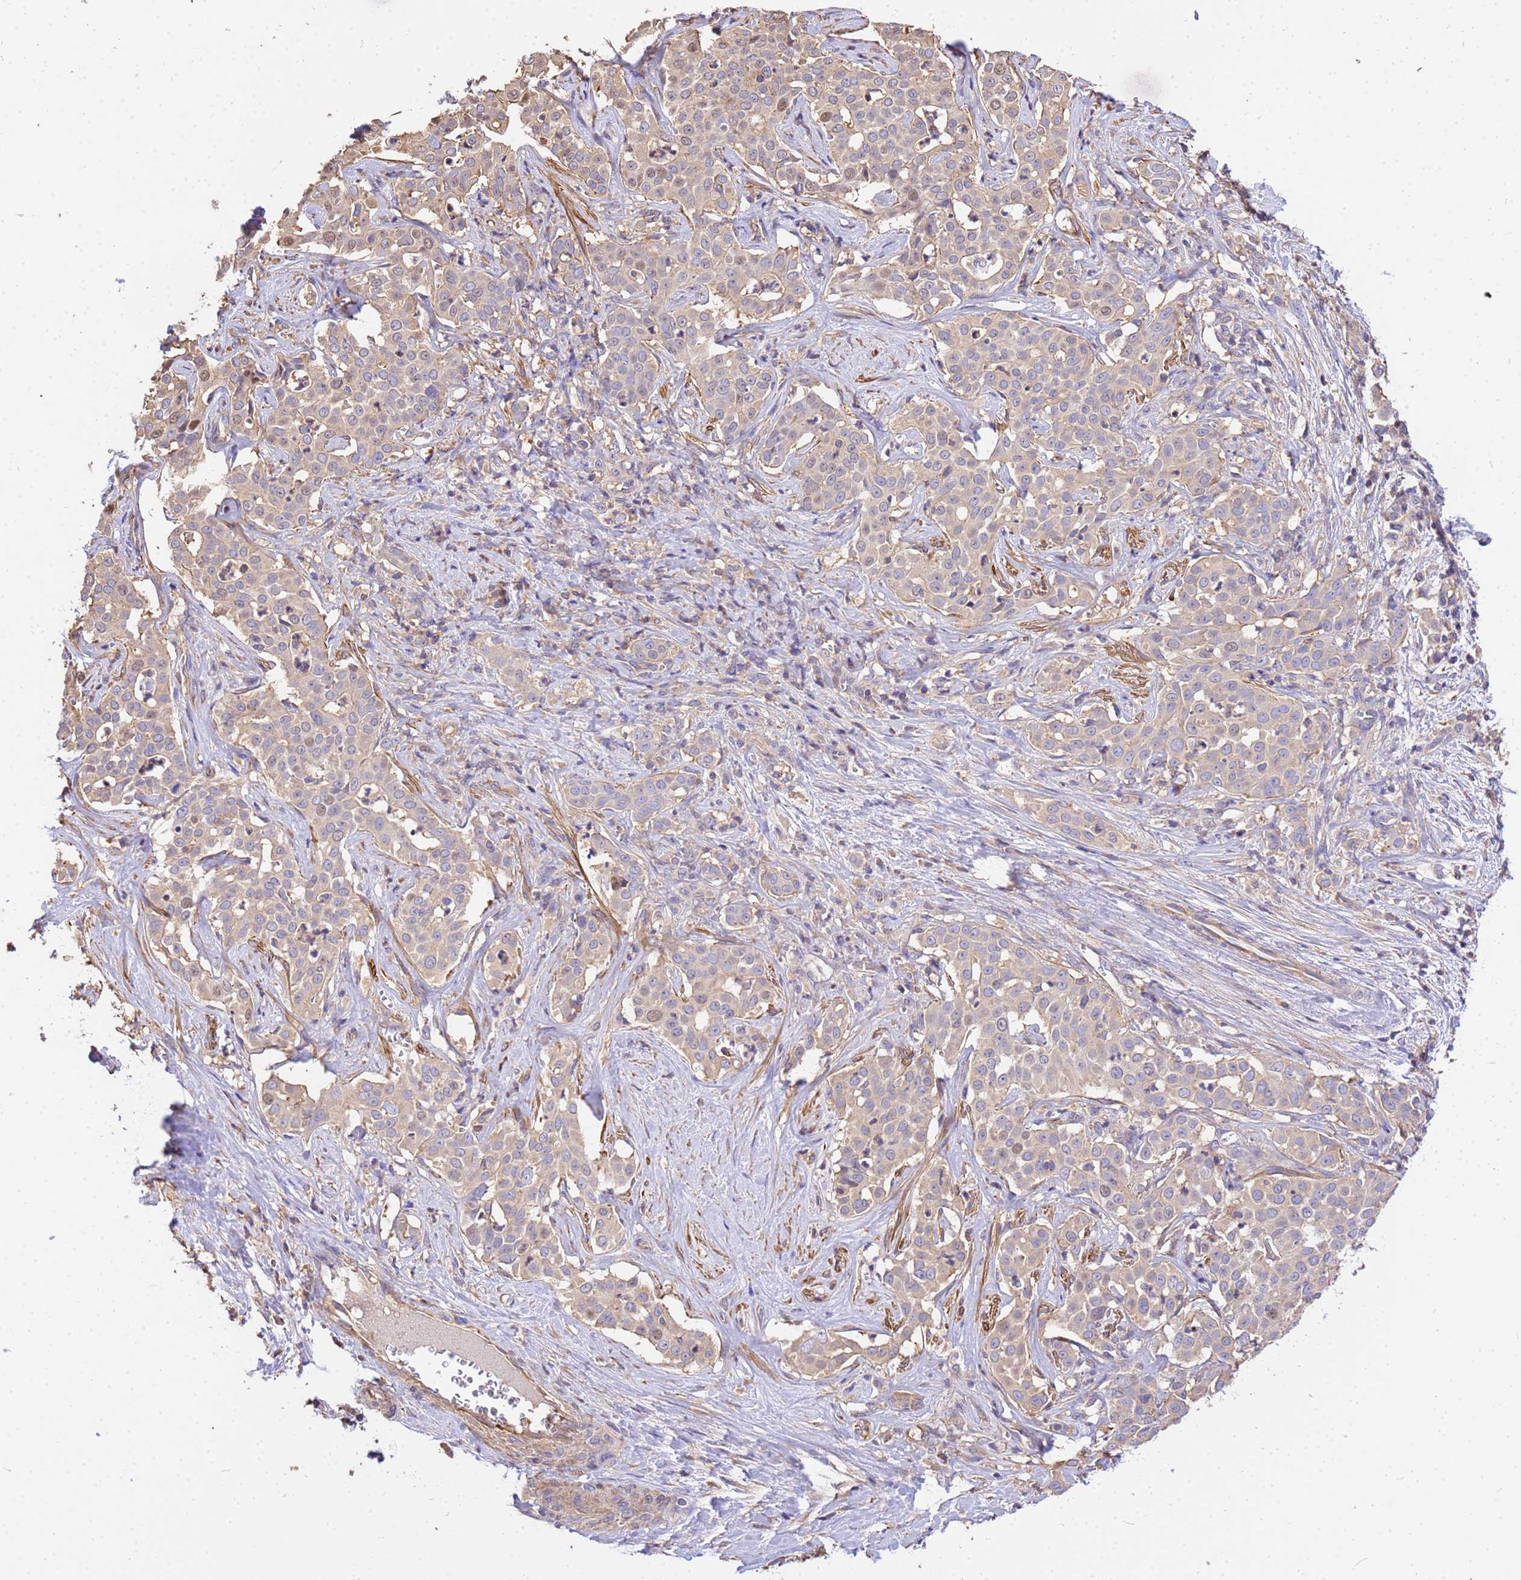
{"staining": {"intensity": "moderate", "quantity": "<25%", "location": "cytoplasmic/membranous"}, "tissue": "liver cancer", "cell_type": "Tumor cells", "image_type": "cancer", "snomed": [{"axis": "morphology", "description": "Cholangiocarcinoma"}, {"axis": "topography", "description": "Liver"}], "caption": "The micrograph reveals a brown stain indicating the presence of a protein in the cytoplasmic/membranous of tumor cells in liver cancer.", "gene": "WDR64", "patient": {"sex": "male", "age": 67}}